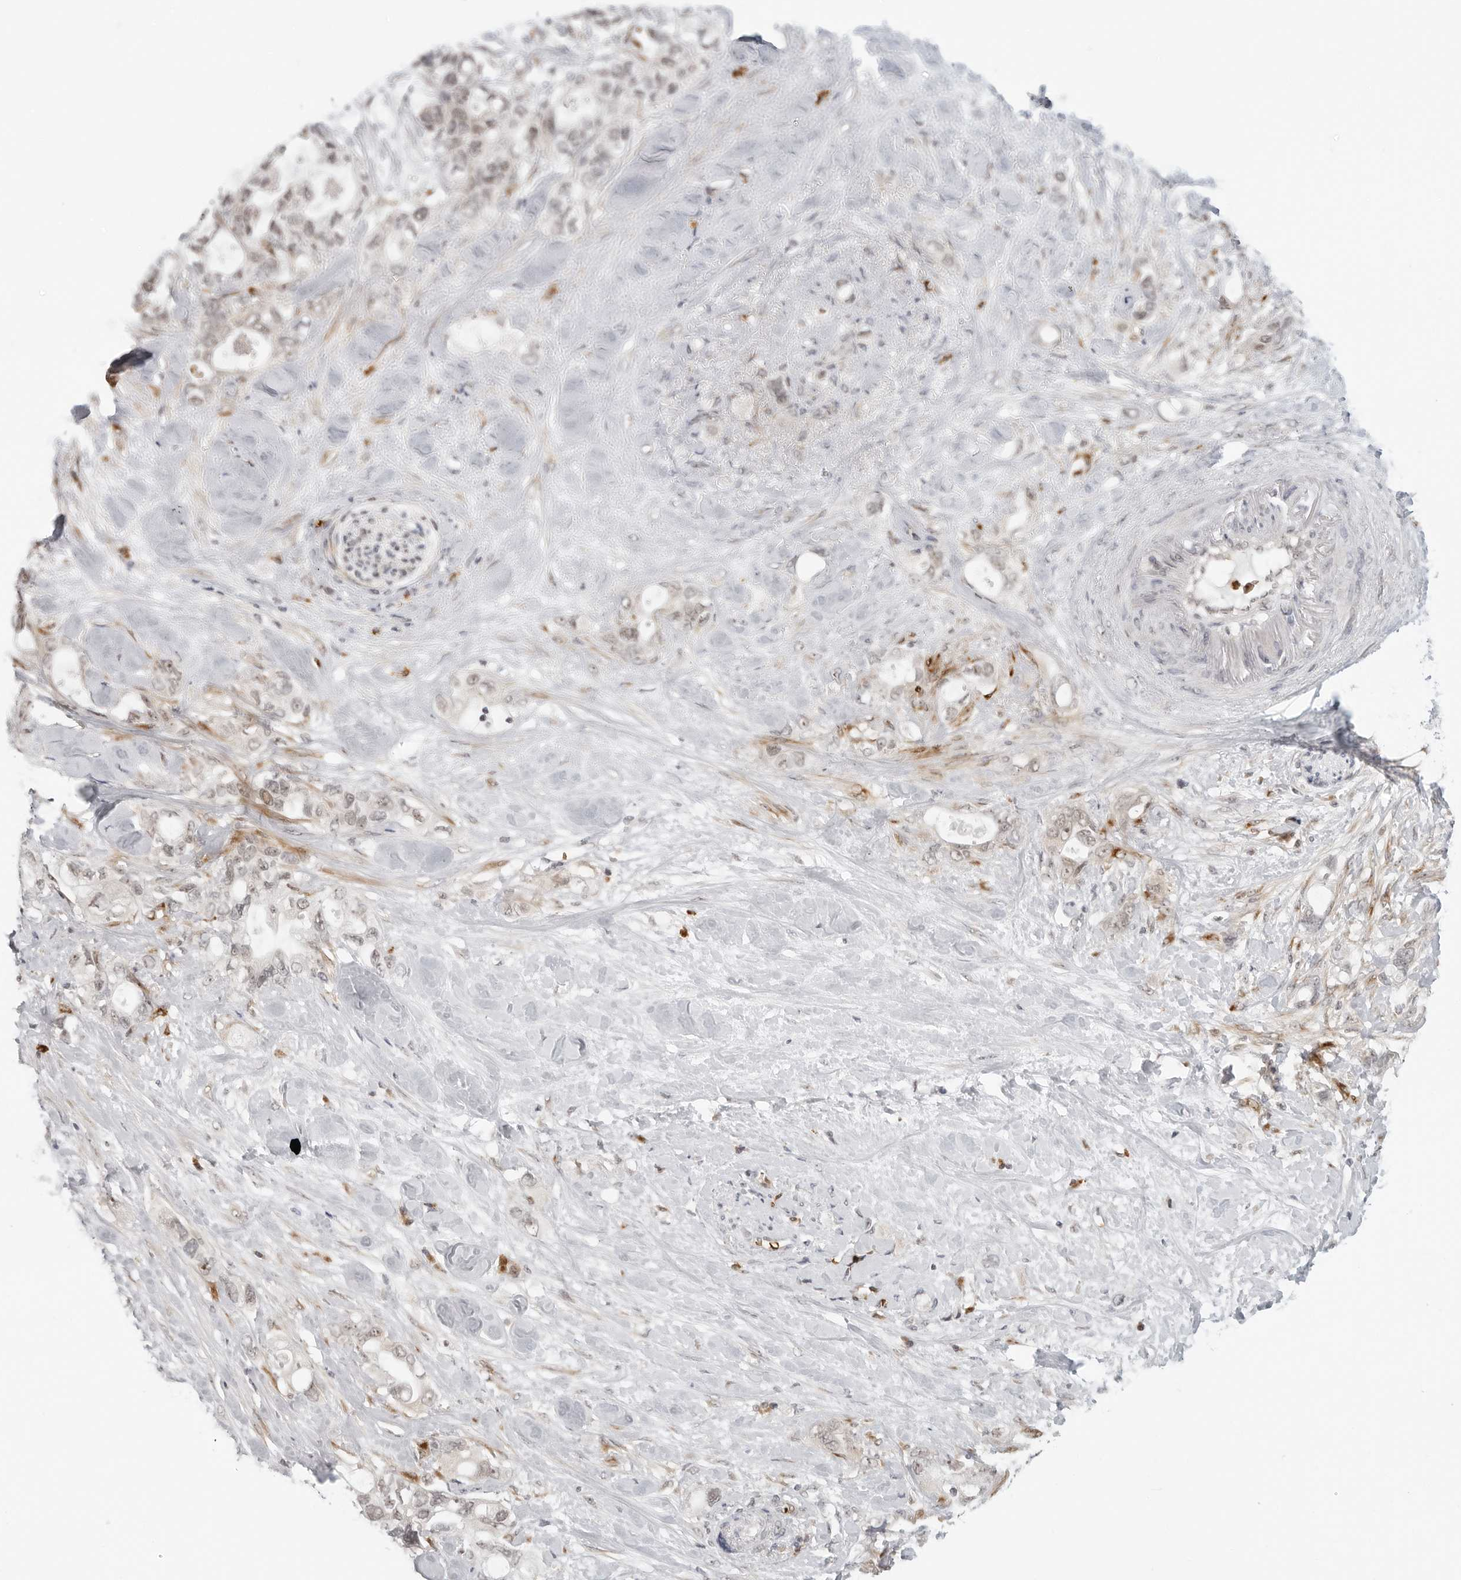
{"staining": {"intensity": "weak", "quantity": "<25%", "location": "nuclear"}, "tissue": "pancreatic cancer", "cell_type": "Tumor cells", "image_type": "cancer", "snomed": [{"axis": "morphology", "description": "Adenocarcinoma, NOS"}, {"axis": "topography", "description": "Pancreas"}], "caption": "Pancreatic adenocarcinoma stained for a protein using immunohistochemistry (IHC) displays no positivity tumor cells.", "gene": "SUGCT", "patient": {"sex": "female", "age": 56}}